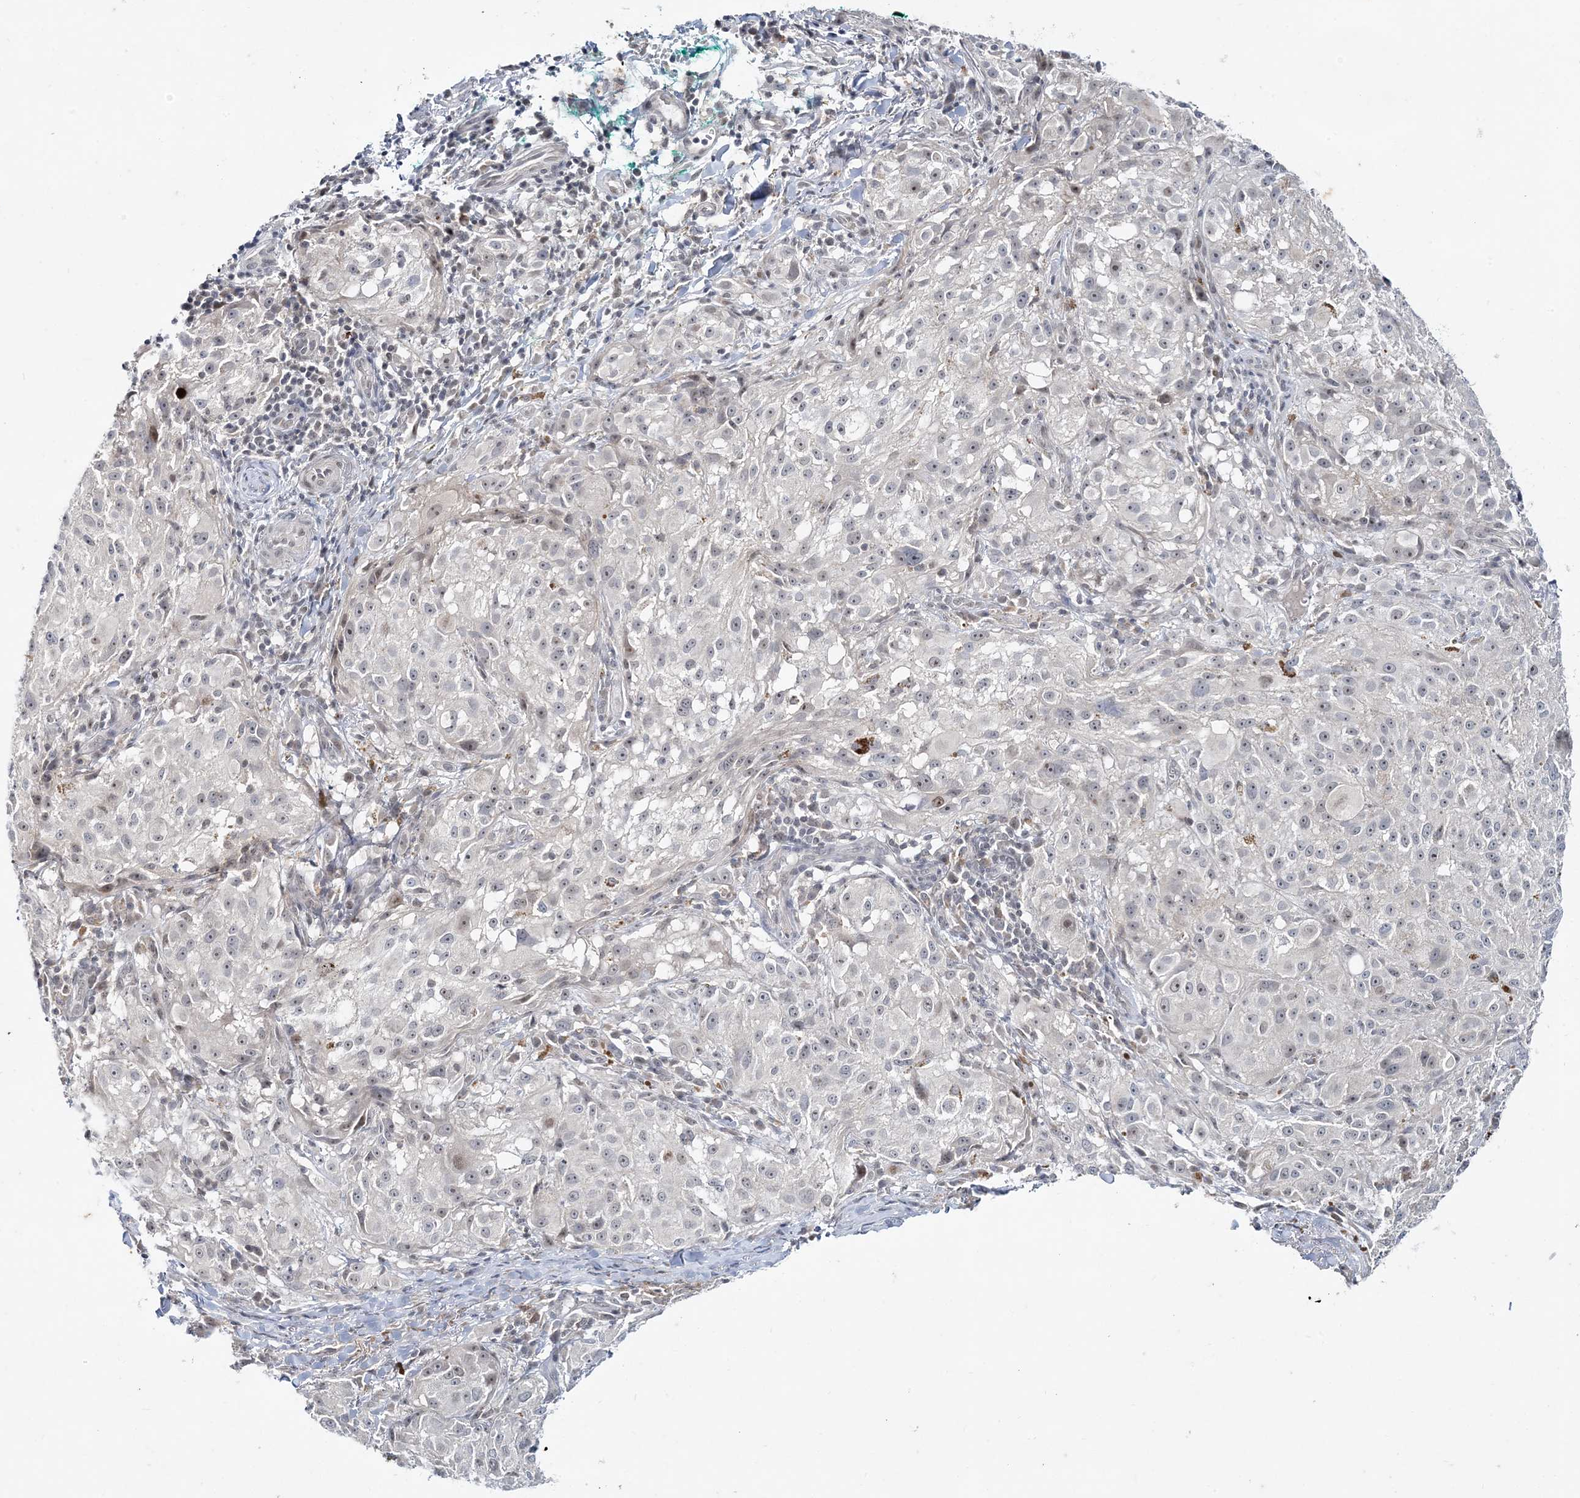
{"staining": {"intensity": "negative", "quantity": "none", "location": "none"}, "tissue": "melanoma", "cell_type": "Tumor cells", "image_type": "cancer", "snomed": [{"axis": "morphology", "description": "Necrosis, NOS"}, {"axis": "morphology", "description": "Malignant melanoma, NOS"}, {"axis": "topography", "description": "Skin"}], "caption": "The image reveals no staining of tumor cells in malignant melanoma.", "gene": "LEXM", "patient": {"sex": "female", "age": 87}}